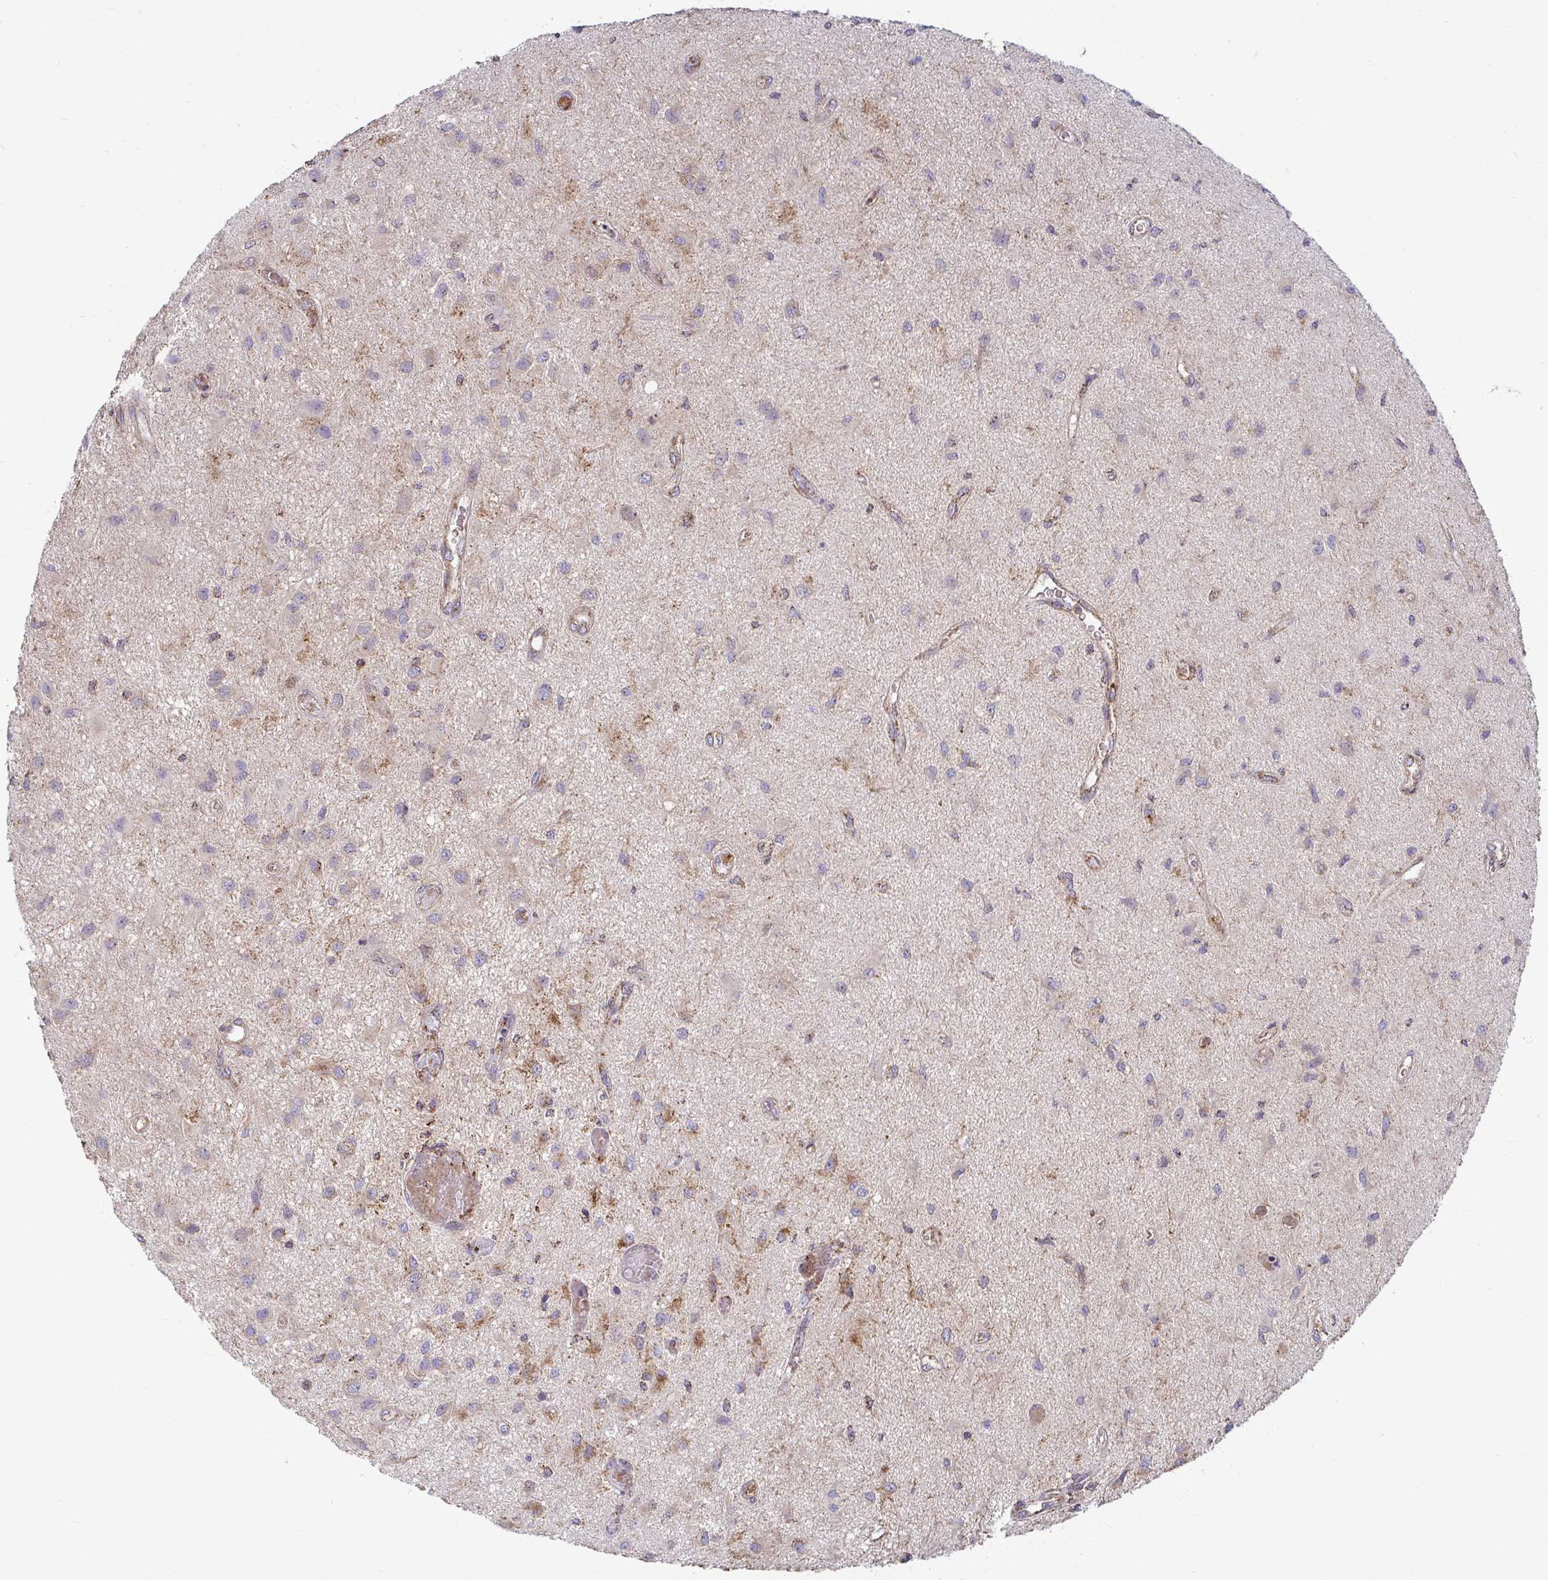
{"staining": {"intensity": "weak", "quantity": "25%-75%", "location": "cytoplasmic/membranous"}, "tissue": "glioma", "cell_type": "Tumor cells", "image_type": "cancer", "snomed": [{"axis": "morphology", "description": "Glioma, malignant, High grade"}, {"axis": "topography", "description": "Brain"}], "caption": "Immunohistochemical staining of human high-grade glioma (malignant) reveals low levels of weak cytoplasmic/membranous positivity in about 25%-75% of tumor cells.", "gene": "SPRY1", "patient": {"sex": "male", "age": 67}}